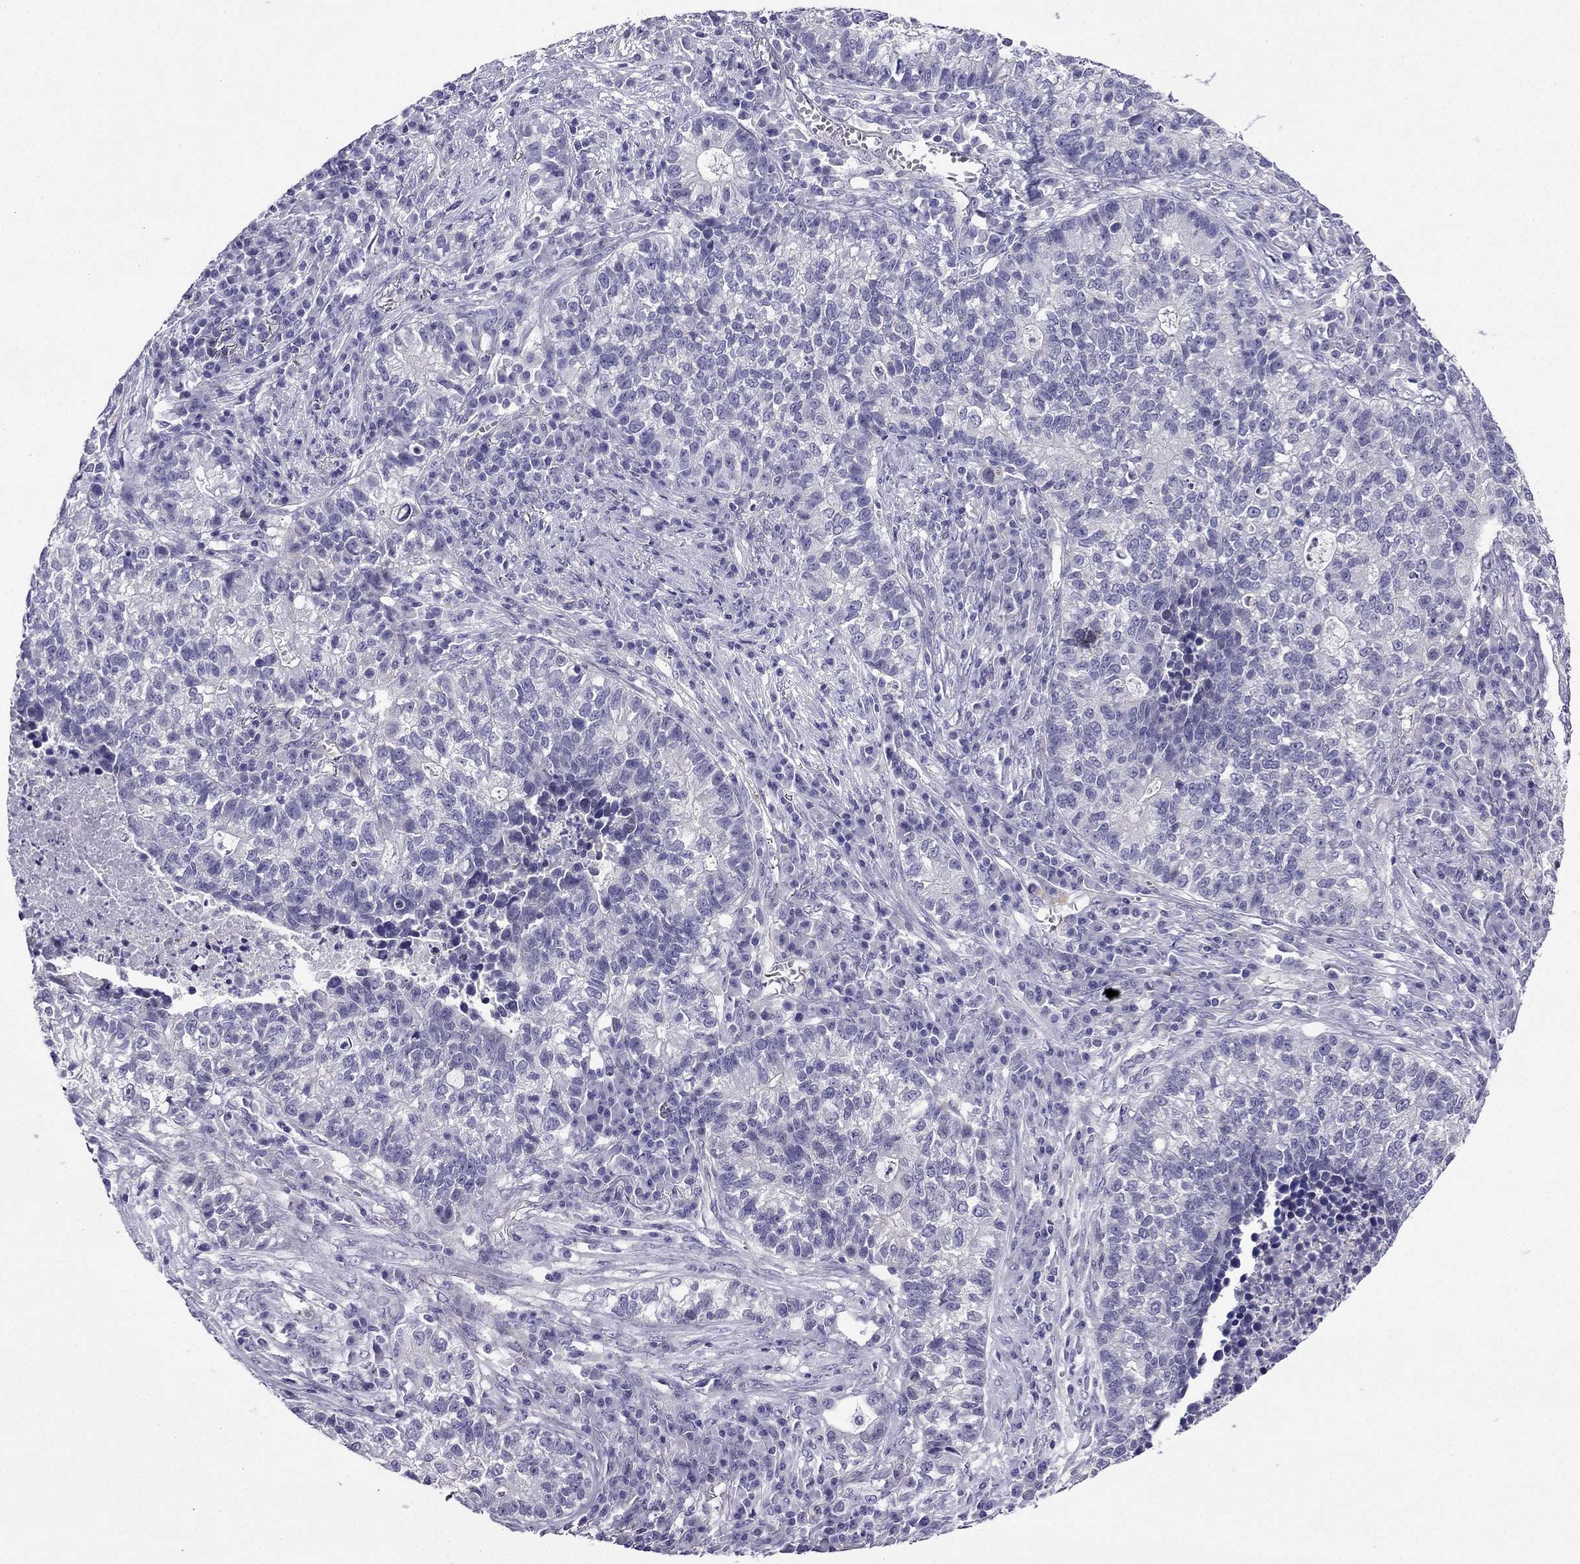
{"staining": {"intensity": "negative", "quantity": "none", "location": "none"}, "tissue": "lung cancer", "cell_type": "Tumor cells", "image_type": "cancer", "snomed": [{"axis": "morphology", "description": "Adenocarcinoma, NOS"}, {"axis": "topography", "description": "Lung"}], "caption": "Immunohistochemistry (IHC) micrograph of human lung cancer stained for a protein (brown), which reveals no staining in tumor cells.", "gene": "KCNJ10", "patient": {"sex": "male", "age": 57}}